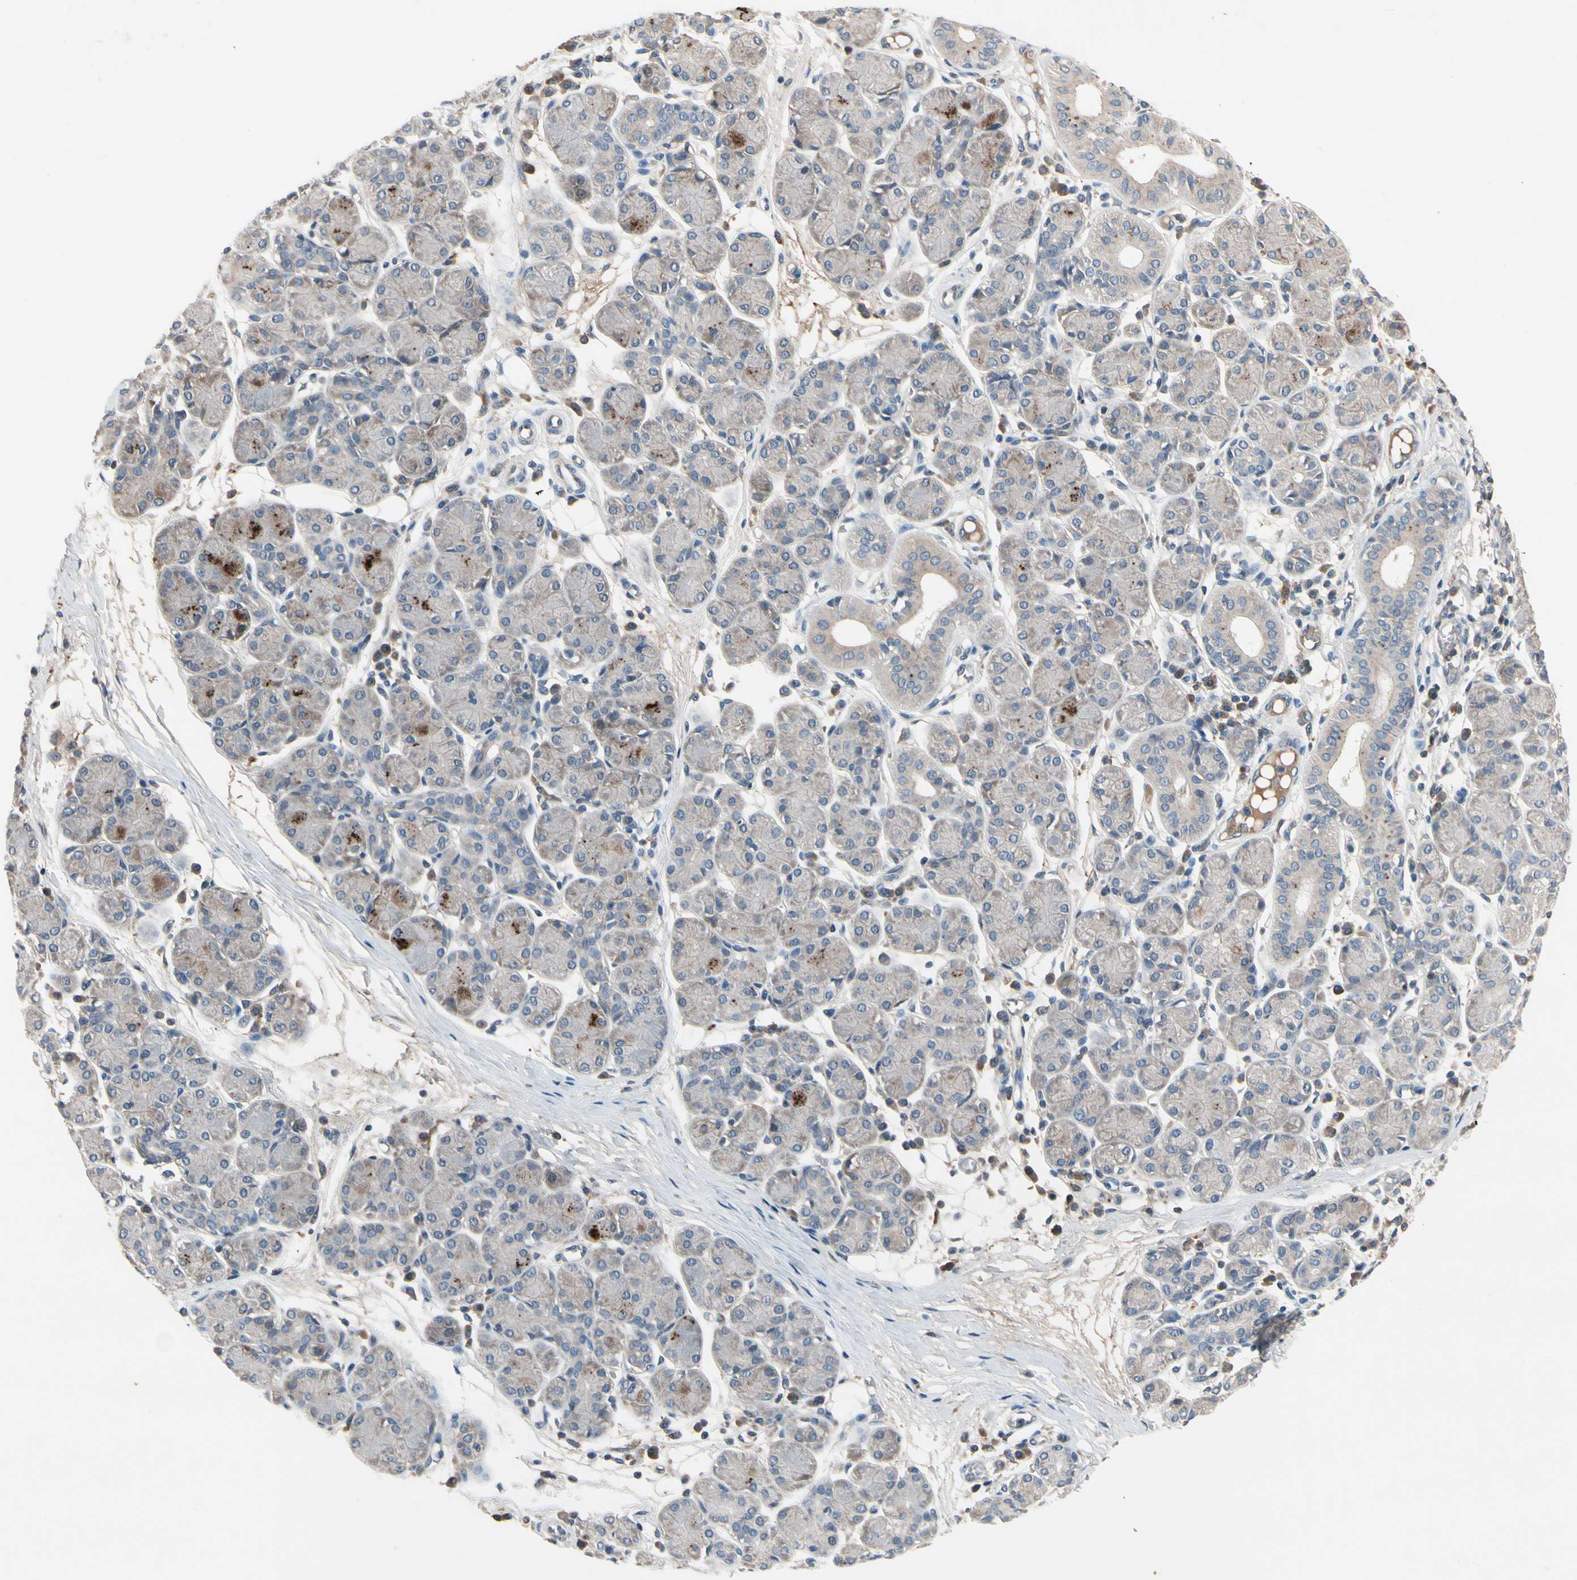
{"staining": {"intensity": "weak", "quantity": "<25%", "location": "cytoplasmic/membranous"}, "tissue": "salivary gland", "cell_type": "Glandular cells", "image_type": "normal", "snomed": [{"axis": "morphology", "description": "Normal tissue, NOS"}, {"axis": "morphology", "description": "Inflammation, NOS"}, {"axis": "topography", "description": "Lymph node"}, {"axis": "topography", "description": "Salivary gland"}], "caption": "High power microscopy photomicrograph of an IHC micrograph of unremarkable salivary gland, revealing no significant staining in glandular cells. The staining was performed using DAB (3,3'-diaminobenzidine) to visualize the protein expression in brown, while the nuclei were stained in blue with hematoxylin (Magnification: 20x).", "gene": "IL1RL1", "patient": {"sex": "male", "age": 3}}